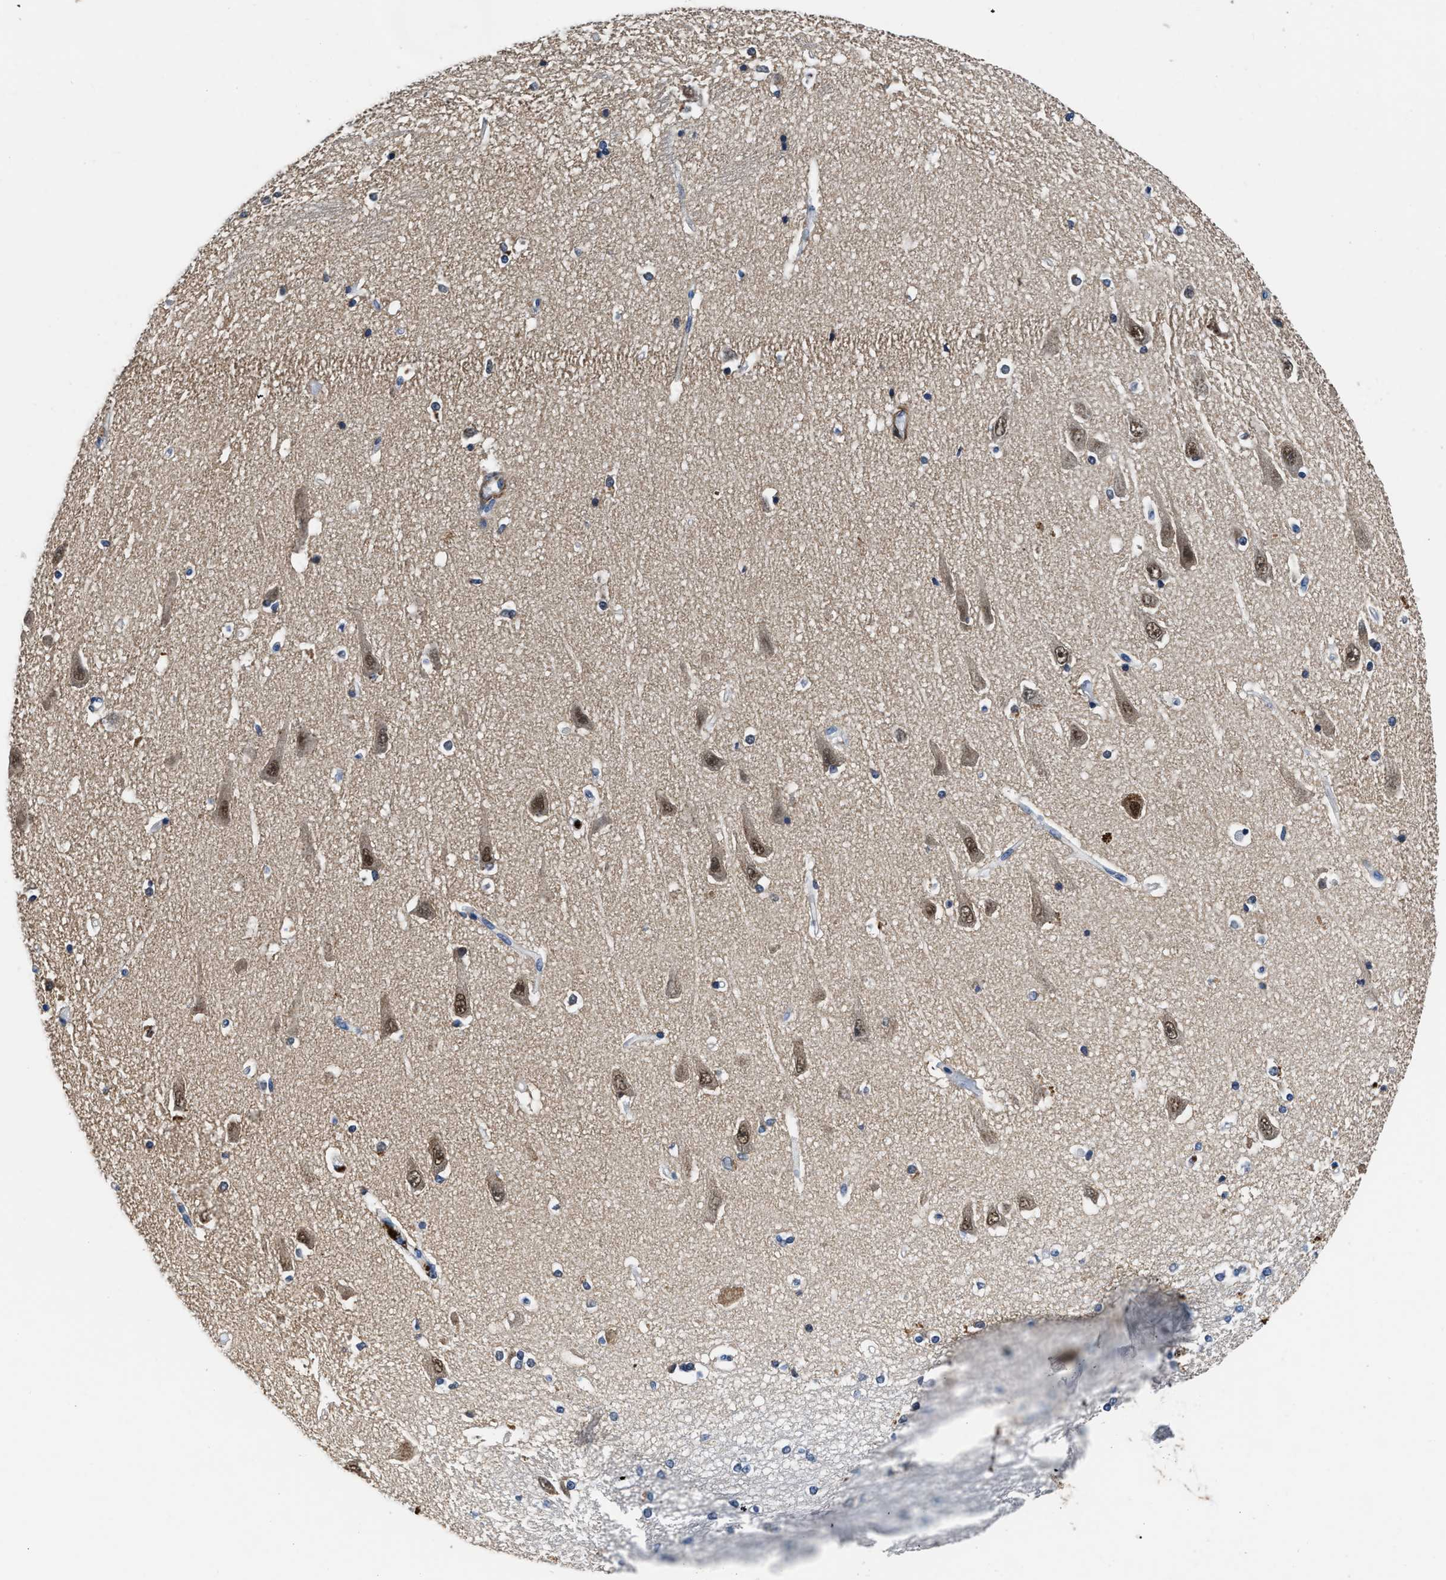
{"staining": {"intensity": "negative", "quantity": "none", "location": "none"}, "tissue": "hippocampus", "cell_type": "Glial cells", "image_type": "normal", "snomed": [{"axis": "morphology", "description": "Normal tissue, NOS"}, {"axis": "topography", "description": "Hippocampus"}], "caption": "This image is of benign hippocampus stained with immunohistochemistry (IHC) to label a protein in brown with the nuclei are counter-stained blue. There is no staining in glial cells.", "gene": "LANCL2", "patient": {"sex": "male", "age": 45}}